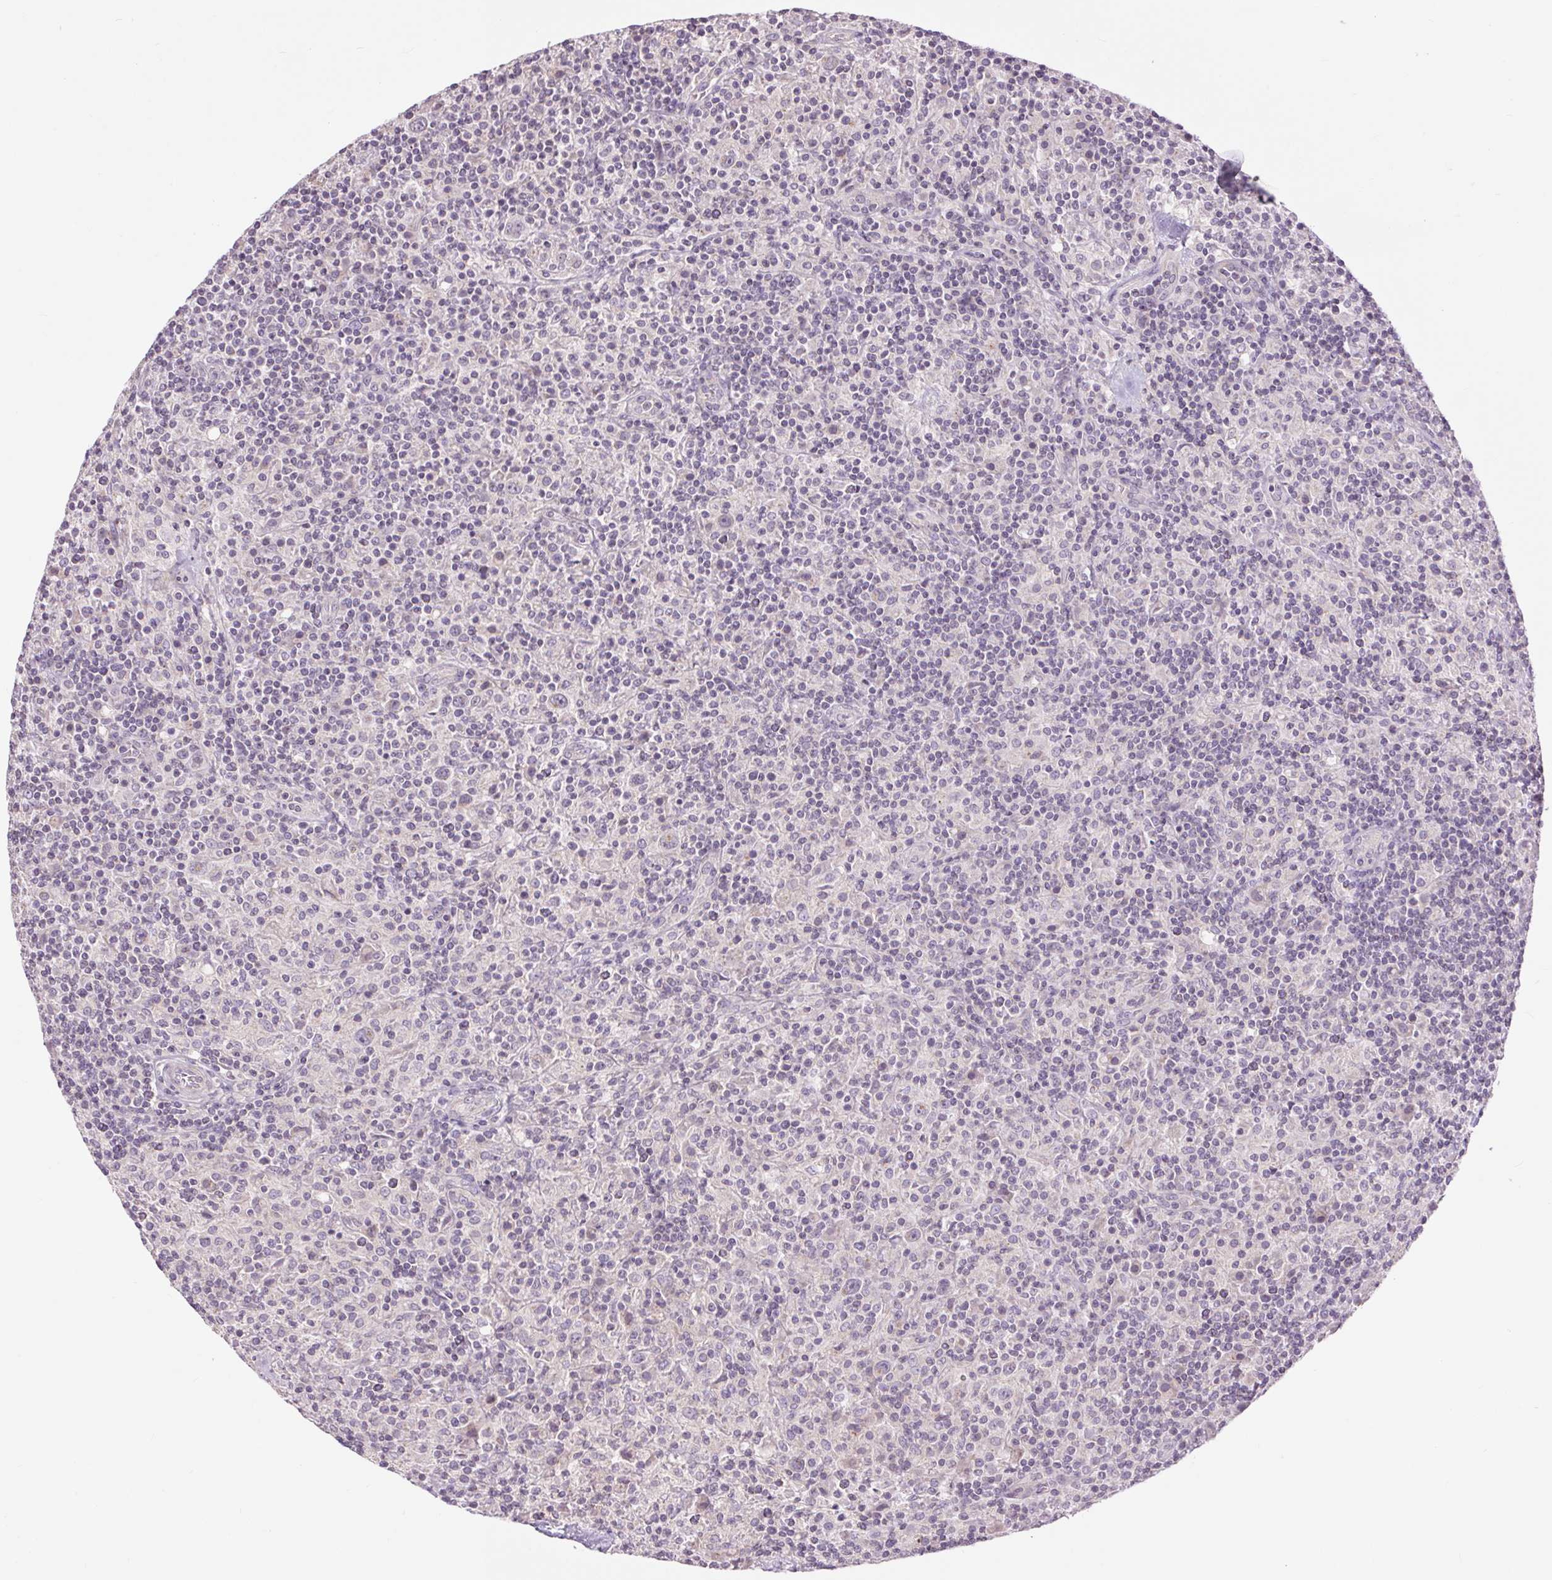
{"staining": {"intensity": "negative", "quantity": "none", "location": "none"}, "tissue": "lymphoma", "cell_type": "Tumor cells", "image_type": "cancer", "snomed": [{"axis": "morphology", "description": "Hodgkin's disease, NOS"}, {"axis": "topography", "description": "Lymph node"}], "caption": "Tumor cells show no significant expression in lymphoma. (Brightfield microscopy of DAB (3,3'-diaminobenzidine) immunohistochemistry at high magnification).", "gene": "CTNNA3", "patient": {"sex": "male", "age": 70}}